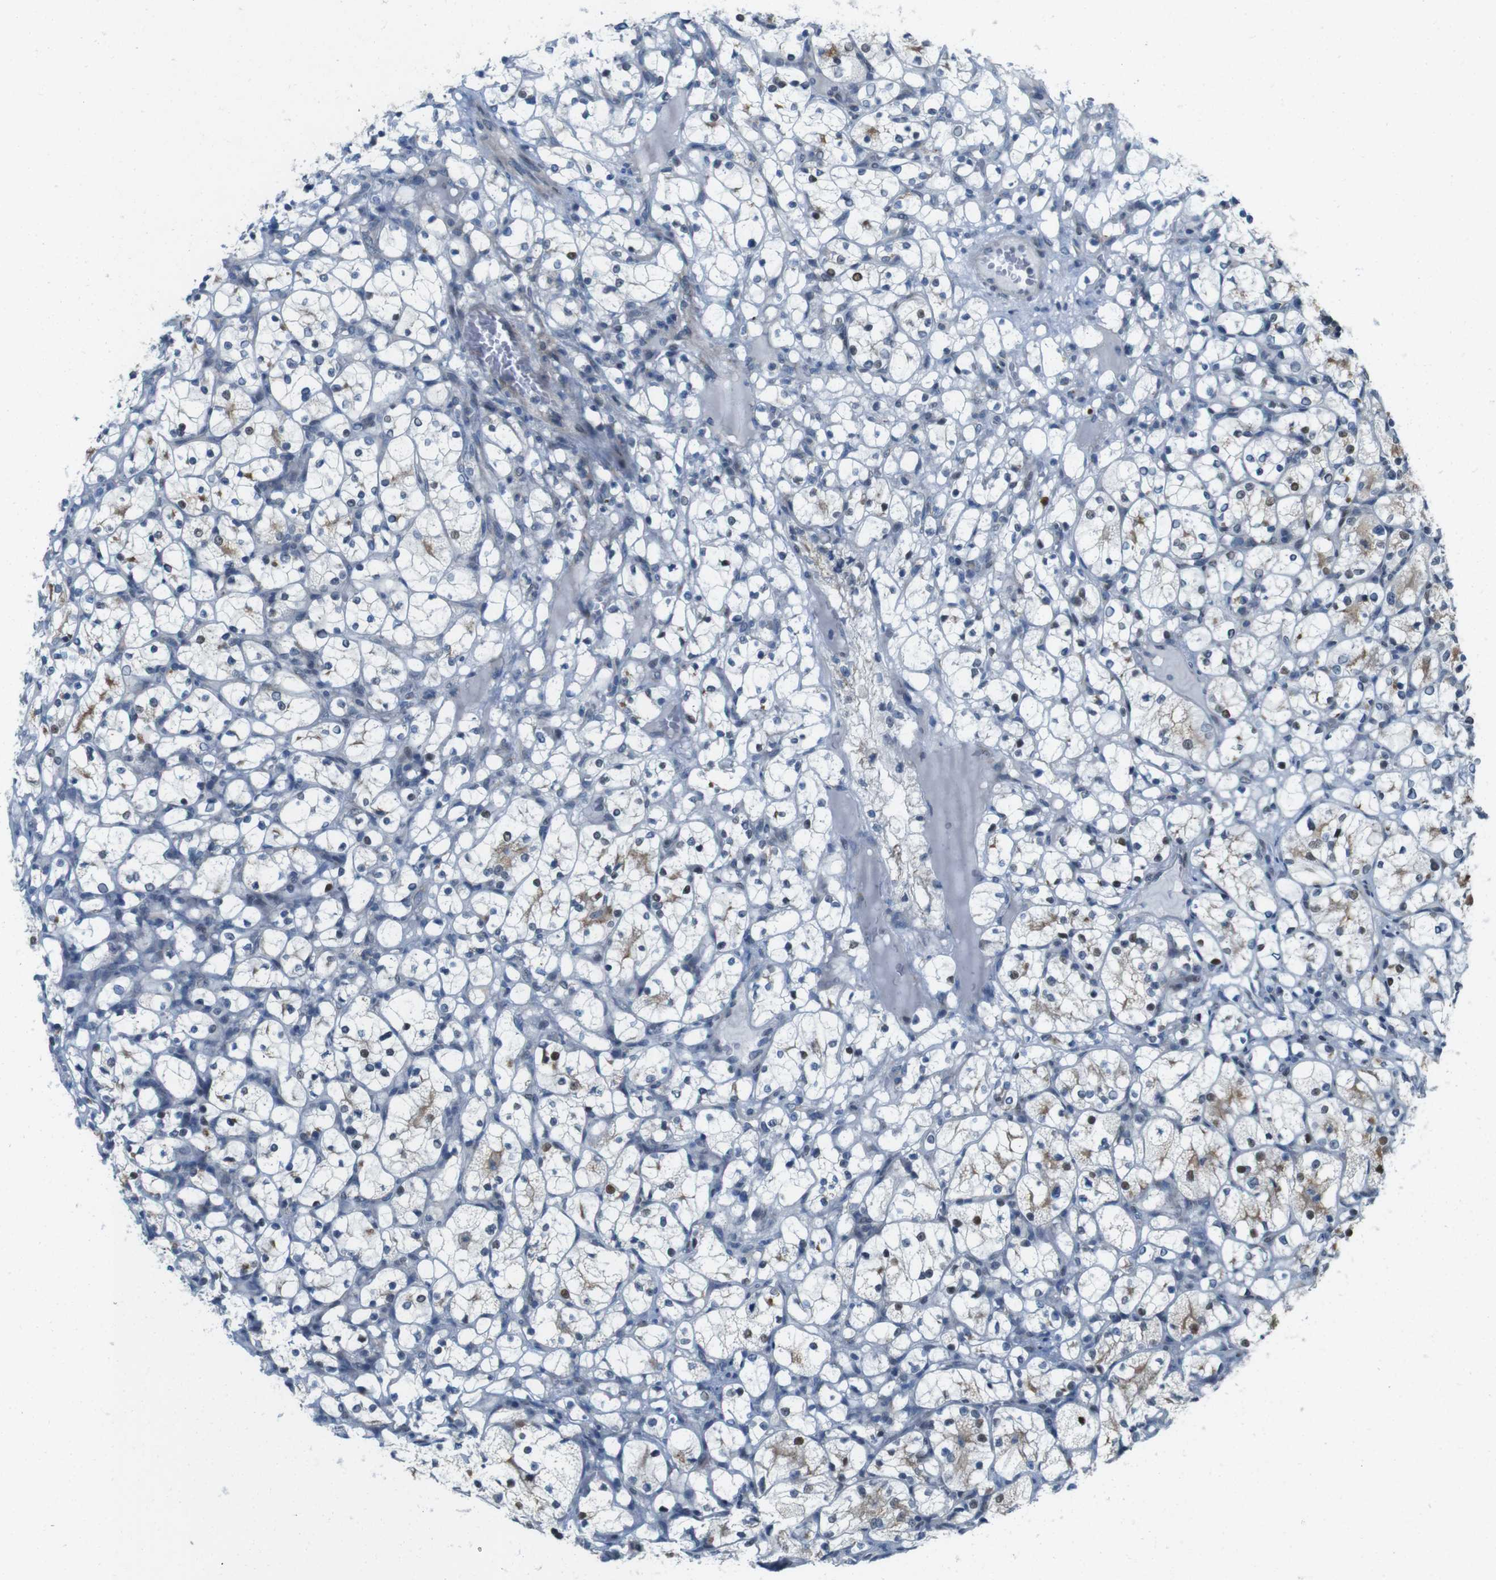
{"staining": {"intensity": "negative", "quantity": "none", "location": "none"}, "tissue": "renal cancer", "cell_type": "Tumor cells", "image_type": "cancer", "snomed": [{"axis": "morphology", "description": "Adenocarcinoma, NOS"}, {"axis": "topography", "description": "Kidney"}], "caption": "High power microscopy micrograph of an immunohistochemistry (IHC) image of renal cancer (adenocarcinoma), revealing no significant positivity in tumor cells.", "gene": "SKI", "patient": {"sex": "female", "age": 69}}